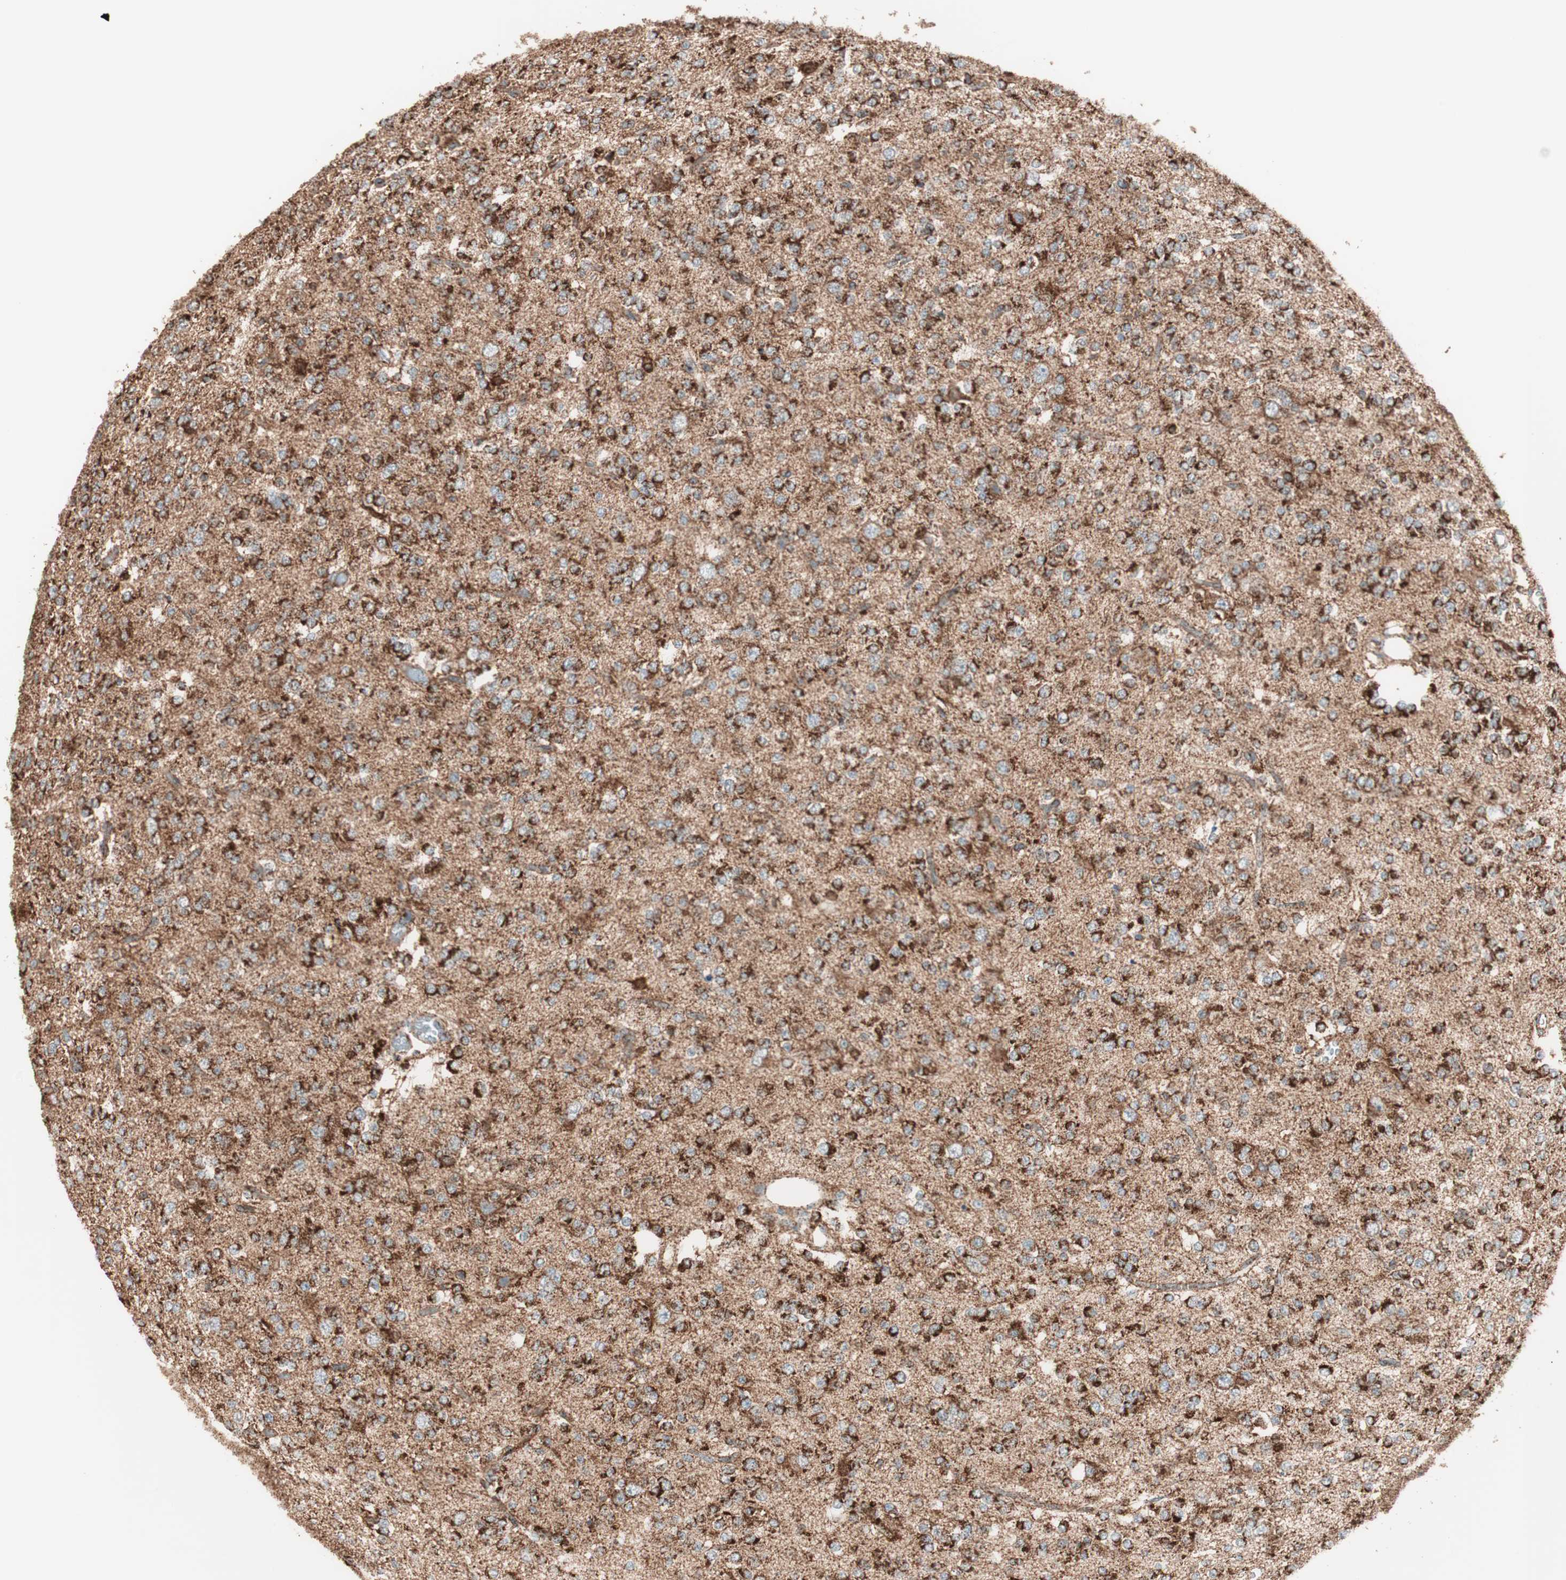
{"staining": {"intensity": "strong", "quantity": ">75%", "location": "cytoplasmic/membranous"}, "tissue": "glioma", "cell_type": "Tumor cells", "image_type": "cancer", "snomed": [{"axis": "morphology", "description": "Glioma, malignant, Low grade"}, {"axis": "topography", "description": "Brain"}], "caption": "Malignant low-grade glioma stained for a protein demonstrates strong cytoplasmic/membranous positivity in tumor cells.", "gene": "TOMM22", "patient": {"sex": "male", "age": 38}}